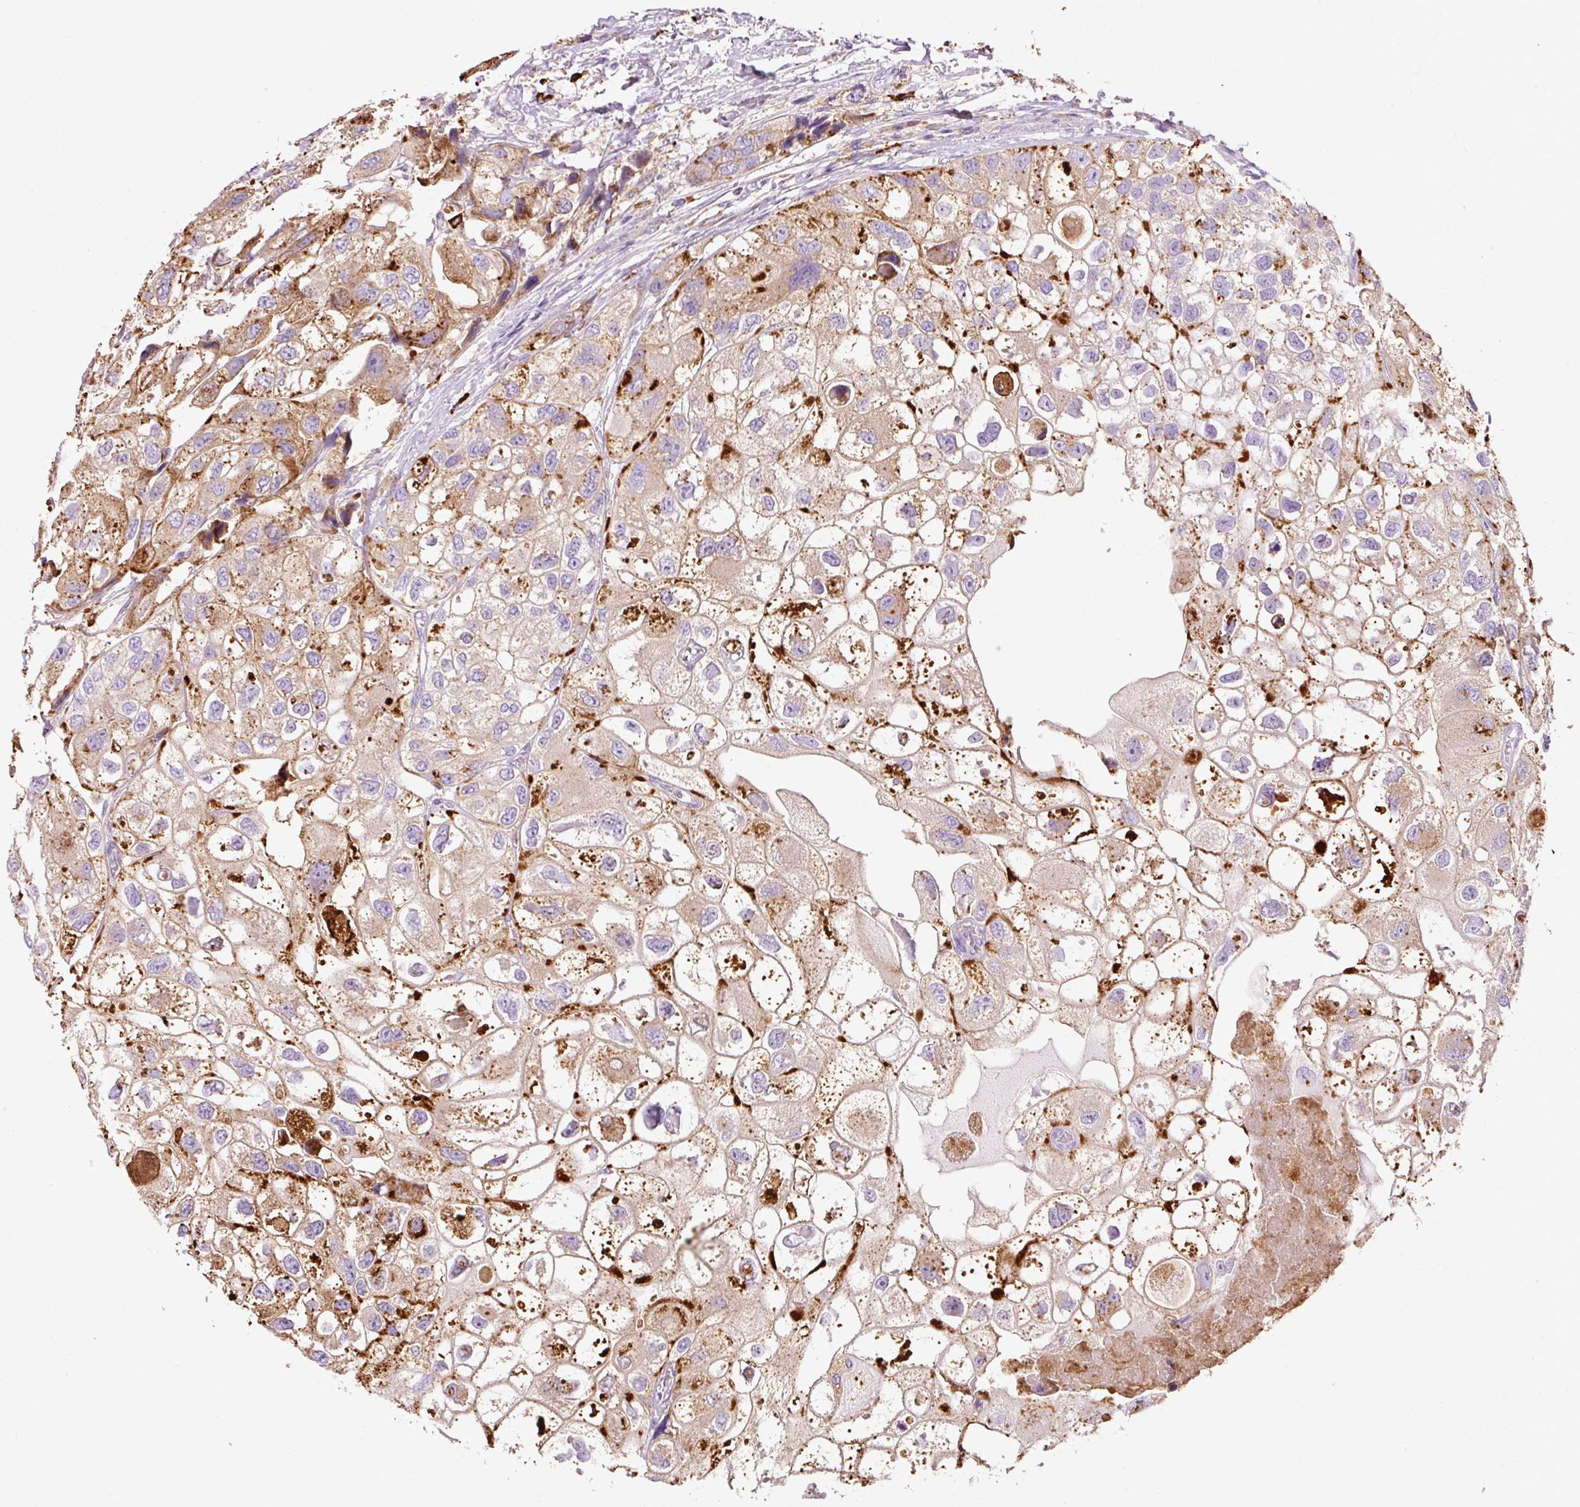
{"staining": {"intensity": "moderate", "quantity": "25%-75%", "location": "cytoplasmic/membranous"}, "tissue": "urothelial cancer", "cell_type": "Tumor cells", "image_type": "cancer", "snomed": [{"axis": "morphology", "description": "Urothelial carcinoma, High grade"}, {"axis": "topography", "description": "Urinary bladder"}], "caption": "Immunohistochemistry micrograph of neoplastic tissue: high-grade urothelial carcinoma stained using immunohistochemistry displays medium levels of moderate protein expression localized specifically in the cytoplasmic/membranous of tumor cells, appearing as a cytoplasmic/membranous brown color.", "gene": "TMC8", "patient": {"sex": "female", "age": 64}}